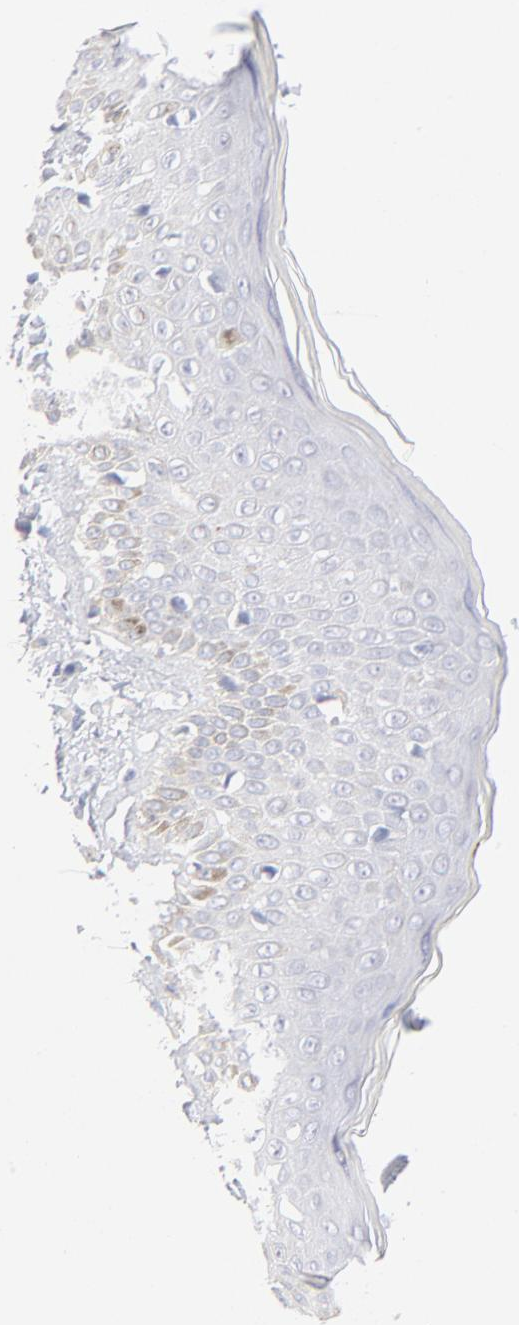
{"staining": {"intensity": "negative", "quantity": "none", "location": "none"}, "tissue": "skin cancer", "cell_type": "Tumor cells", "image_type": "cancer", "snomed": [{"axis": "morphology", "description": "Squamous cell carcinoma, NOS"}, {"axis": "topography", "description": "Skin"}], "caption": "Histopathology image shows no significant protein staining in tumor cells of skin squamous cell carcinoma. (DAB immunohistochemistry (IHC) visualized using brightfield microscopy, high magnification).", "gene": "ONECUT1", "patient": {"sex": "female", "age": 59}}